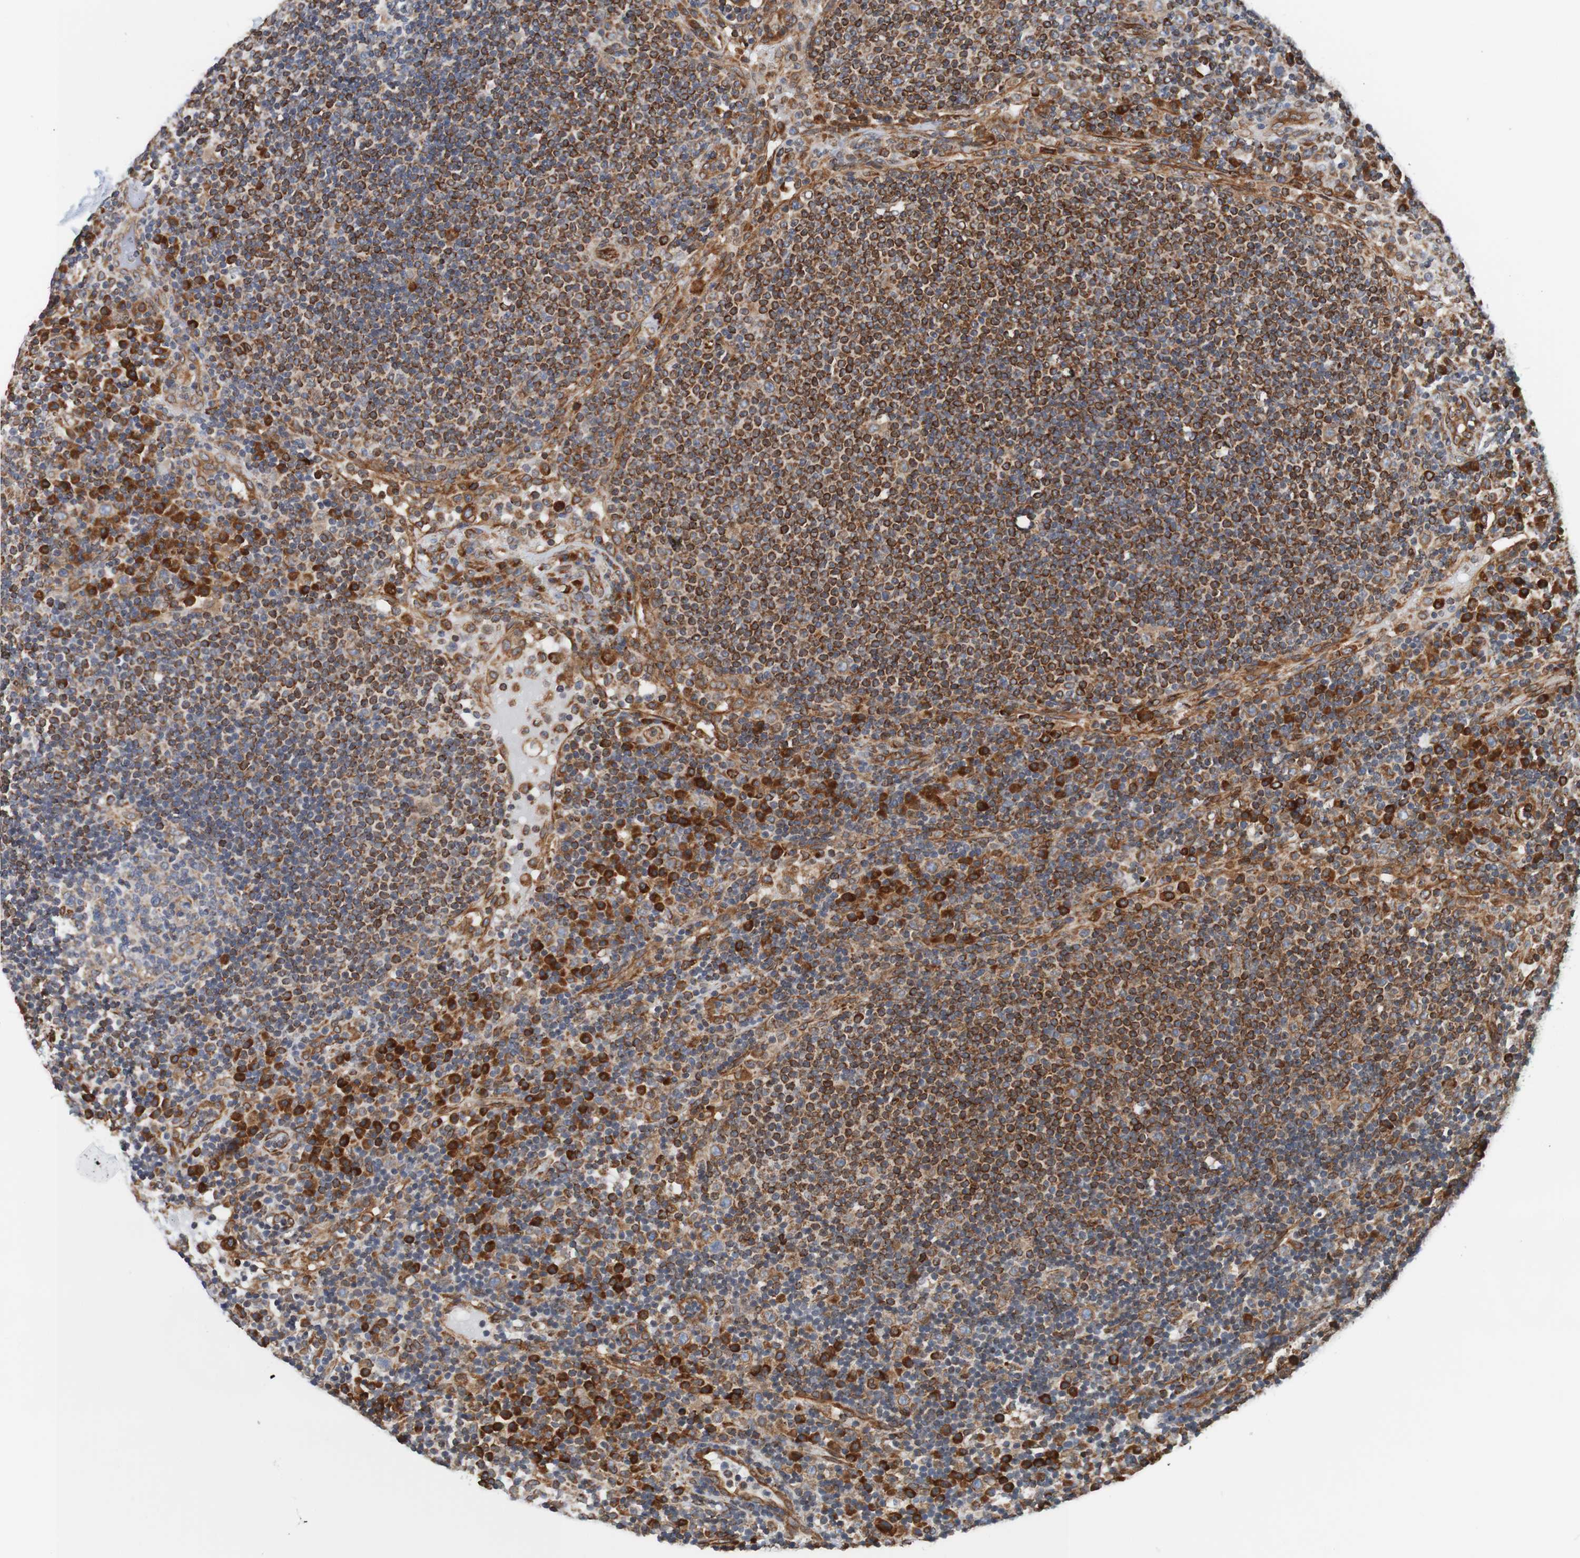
{"staining": {"intensity": "moderate", "quantity": "25%-75%", "location": "cytoplasmic/membranous,nuclear"}, "tissue": "lymph node", "cell_type": "Germinal center cells", "image_type": "normal", "snomed": [{"axis": "morphology", "description": "Normal tissue, NOS"}, {"axis": "topography", "description": "Lymph node"}], "caption": "Immunohistochemical staining of benign lymph node reveals 25%-75% levels of moderate cytoplasmic/membranous,nuclear protein expression in about 25%-75% of germinal center cells.", "gene": "TMEM109", "patient": {"sex": "female", "age": 53}}